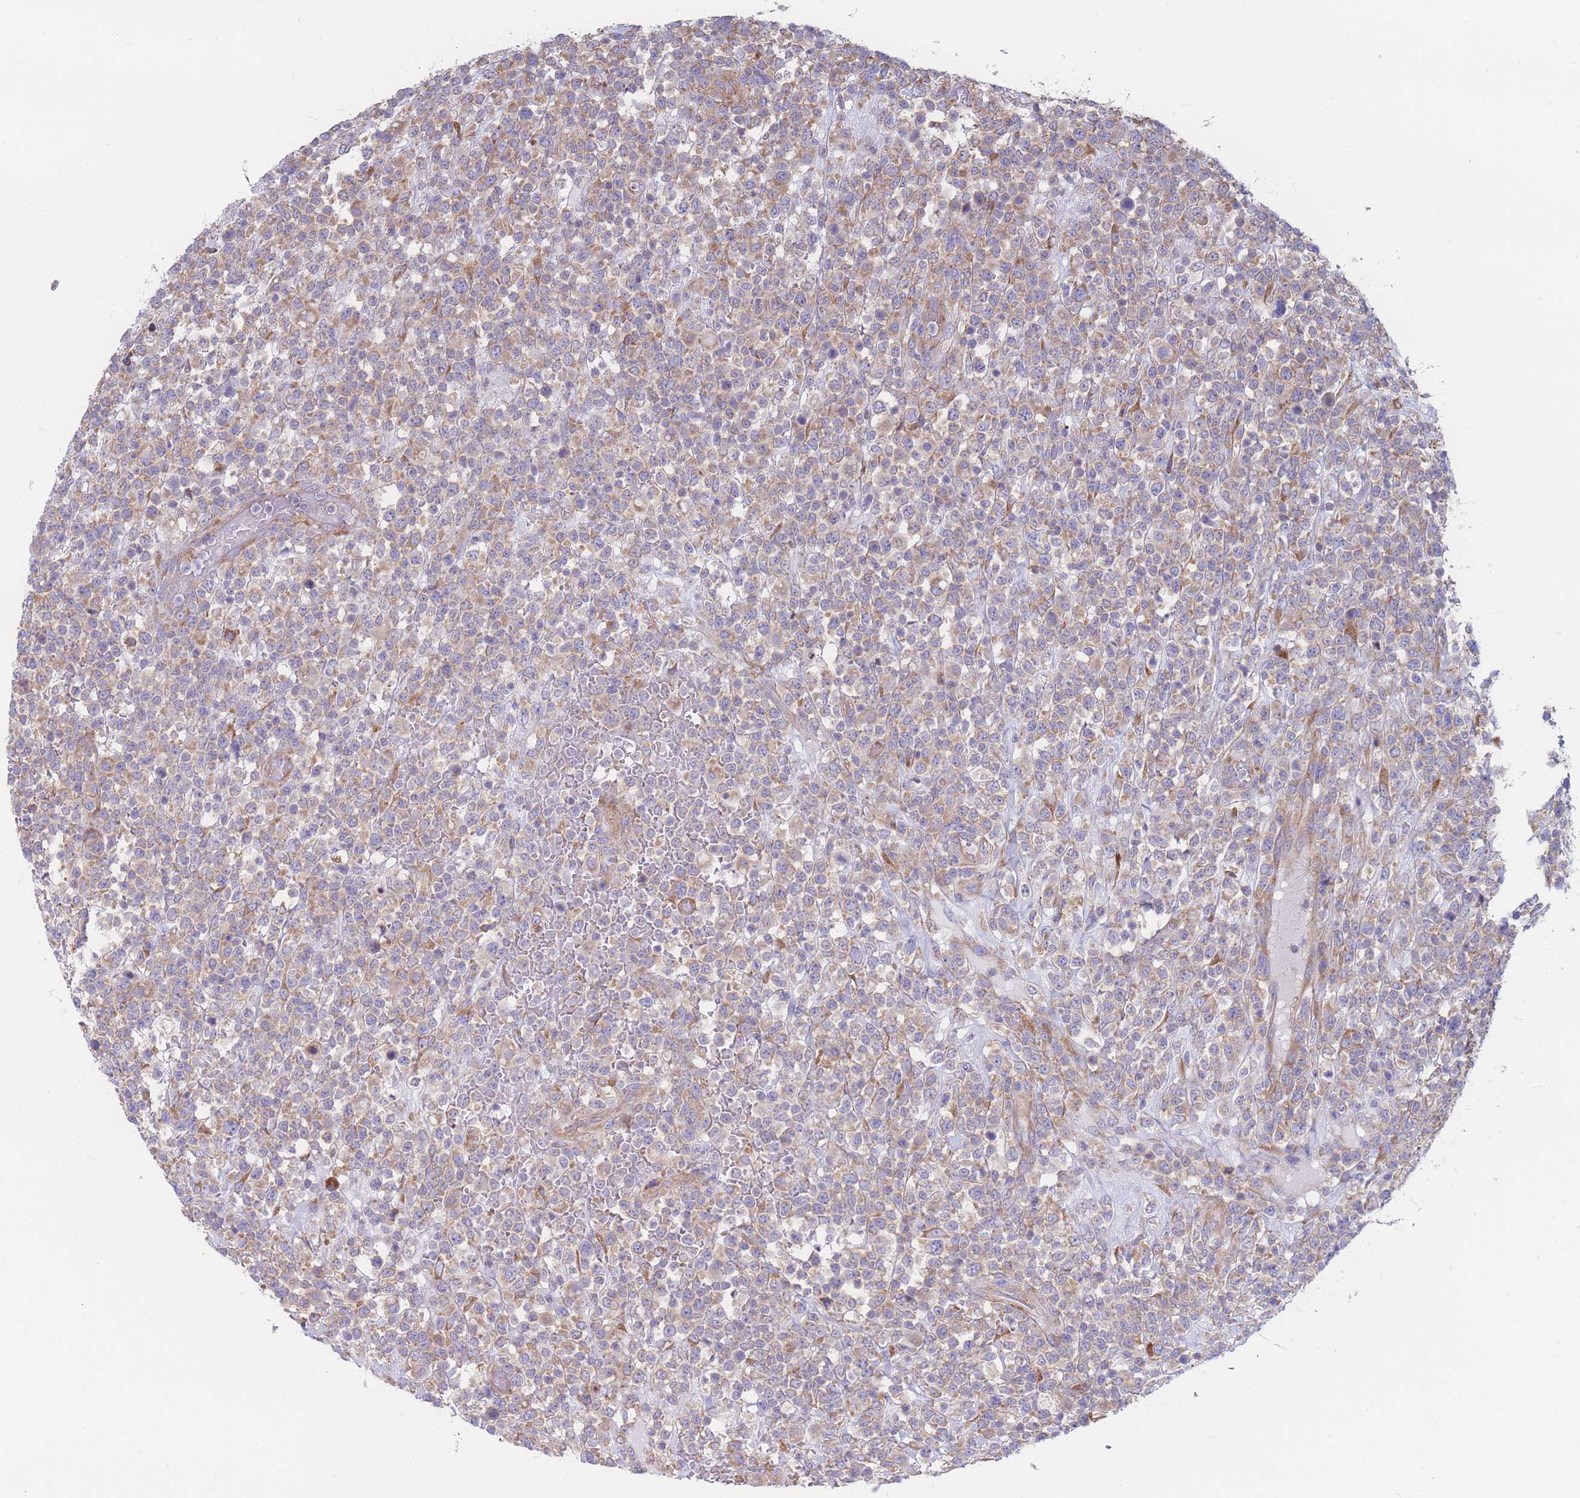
{"staining": {"intensity": "weak", "quantity": ">75%", "location": "cytoplasmic/membranous"}, "tissue": "lymphoma", "cell_type": "Tumor cells", "image_type": "cancer", "snomed": [{"axis": "morphology", "description": "Malignant lymphoma, non-Hodgkin's type, High grade"}, {"axis": "topography", "description": "Colon"}], "caption": "The immunohistochemical stain highlights weak cytoplasmic/membranous staining in tumor cells of malignant lymphoma, non-Hodgkin's type (high-grade) tissue.", "gene": "RPL8", "patient": {"sex": "female", "age": 53}}